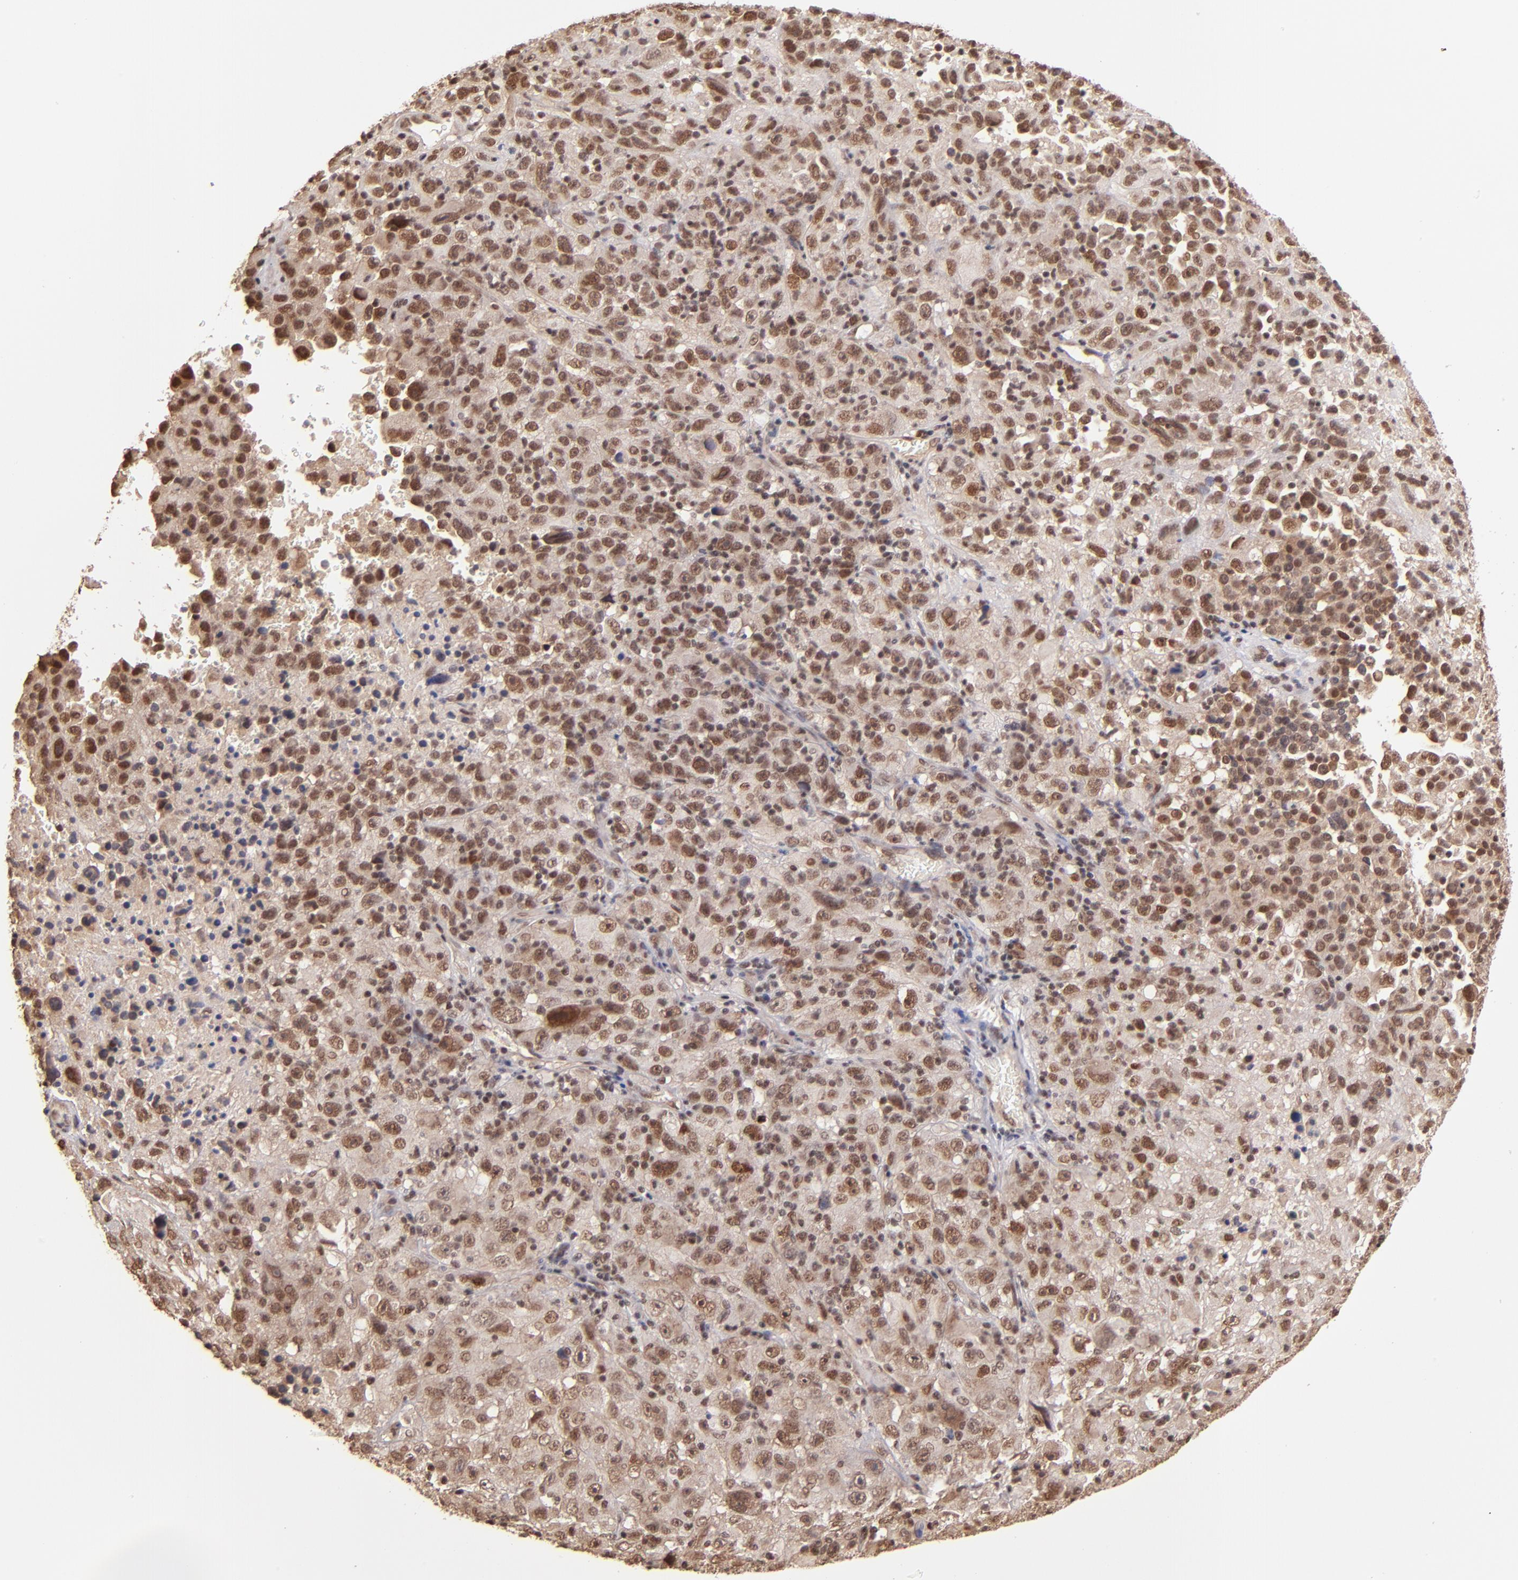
{"staining": {"intensity": "moderate", "quantity": ">75%", "location": "nuclear"}, "tissue": "melanoma", "cell_type": "Tumor cells", "image_type": "cancer", "snomed": [{"axis": "morphology", "description": "Malignant melanoma, Metastatic site"}, {"axis": "topography", "description": "Cerebral cortex"}], "caption": "A micrograph of malignant melanoma (metastatic site) stained for a protein demonstrates moderate nuclear brown staining in tumor cells. Nuclei are stained in blue.", "gene": "TERF2", "patient": {"sex": "female", "age": 52}}